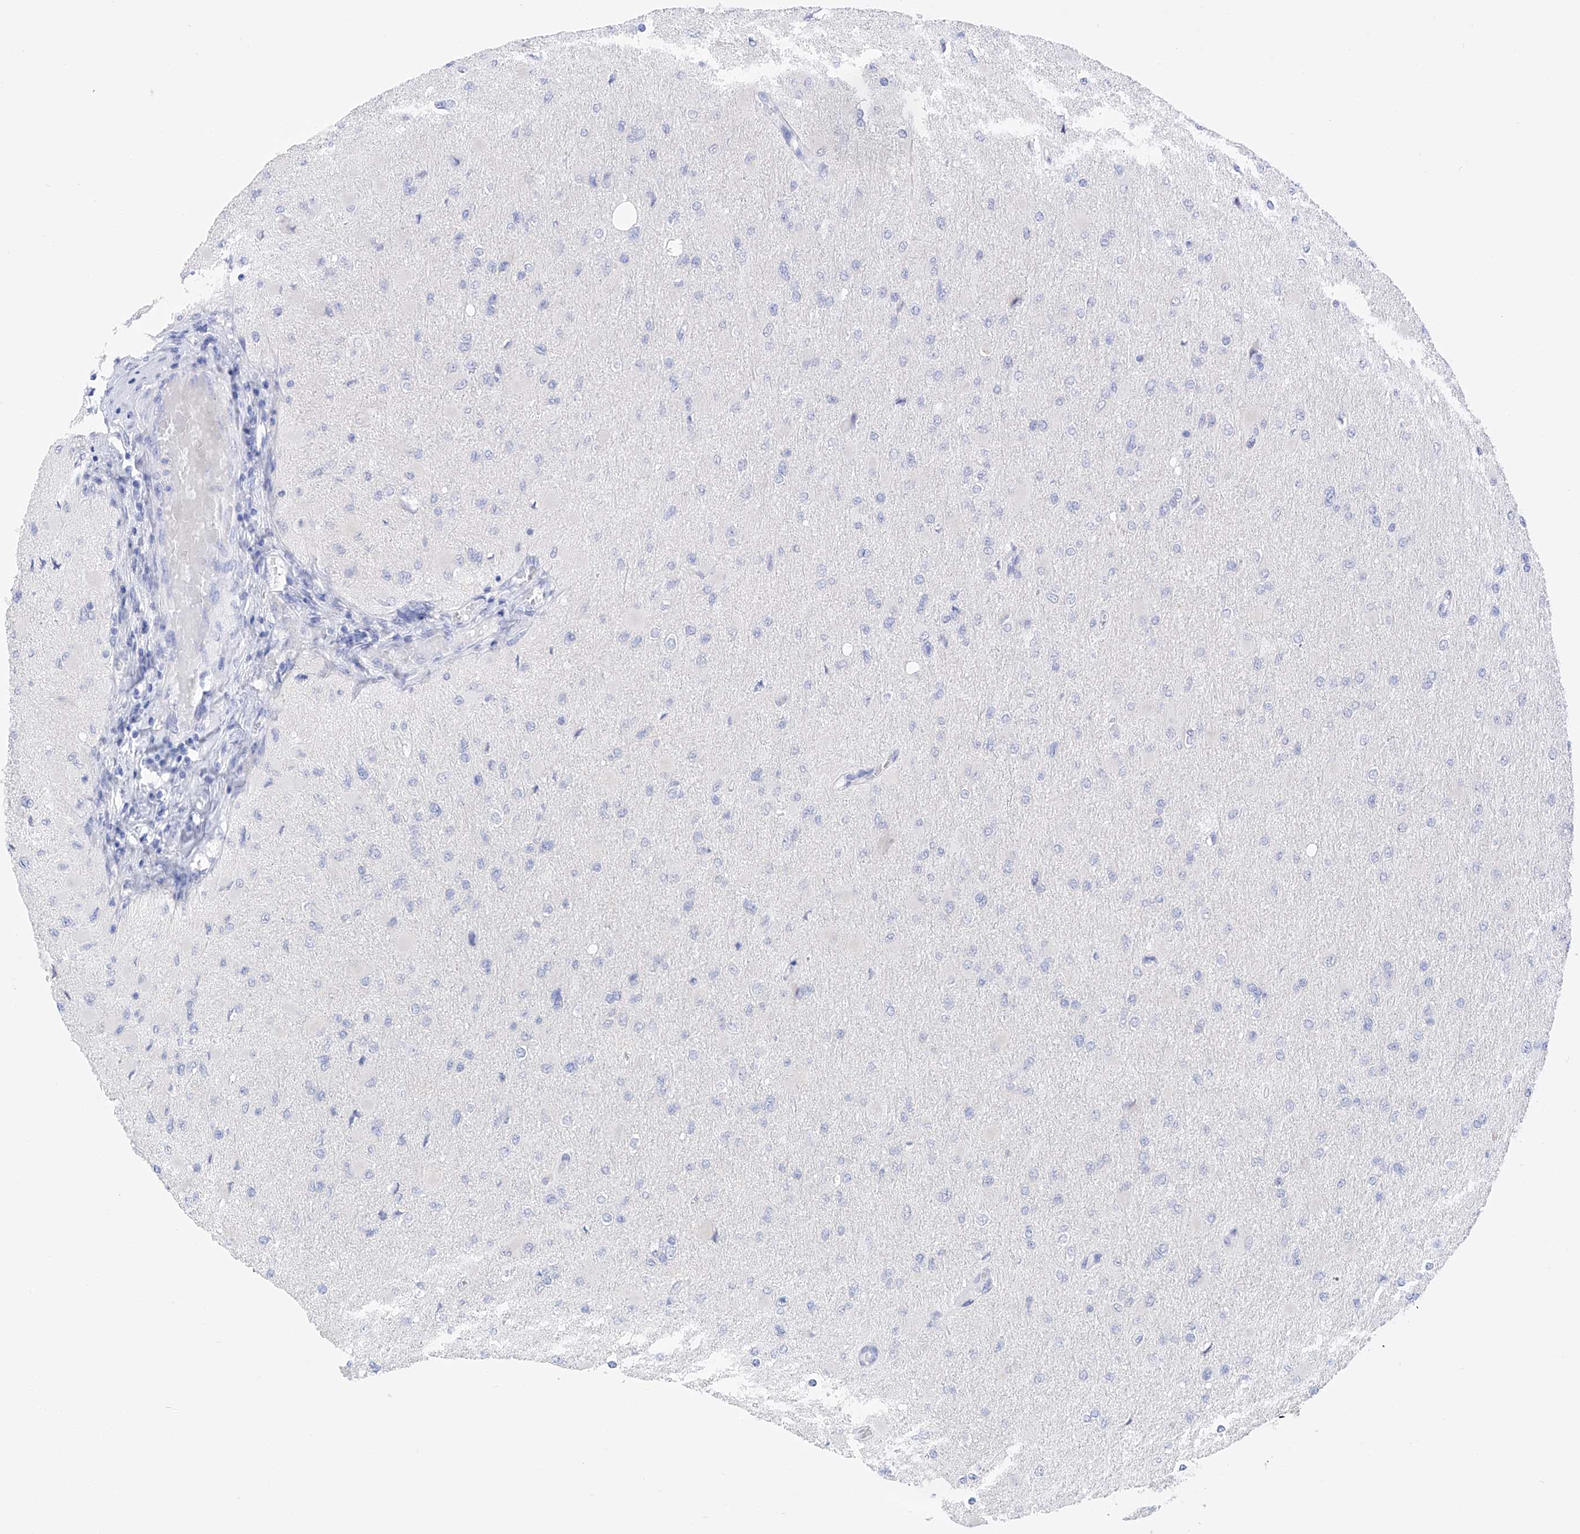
{"staining": {"intensity": "negative", "quantity": "none", "location": "none"}, "tissue": "glioma", "cell_type": "Tumor cells", "image_type": "cancer", "snomed": [{"axis": "morphology", "description": "Glioma, malignant, High grade"}, {"axis": "topography", "description": "Cerebral cortex"}], "caption": "Immunohistochemistry image of neoplastic tissue: human glioma stained with DAB (3,3'-diaminobenzidine) demonstrates no significant protein expression in tumor cells.", "gene": "FLG", "patient": {"sex": "female", "age": 36}}